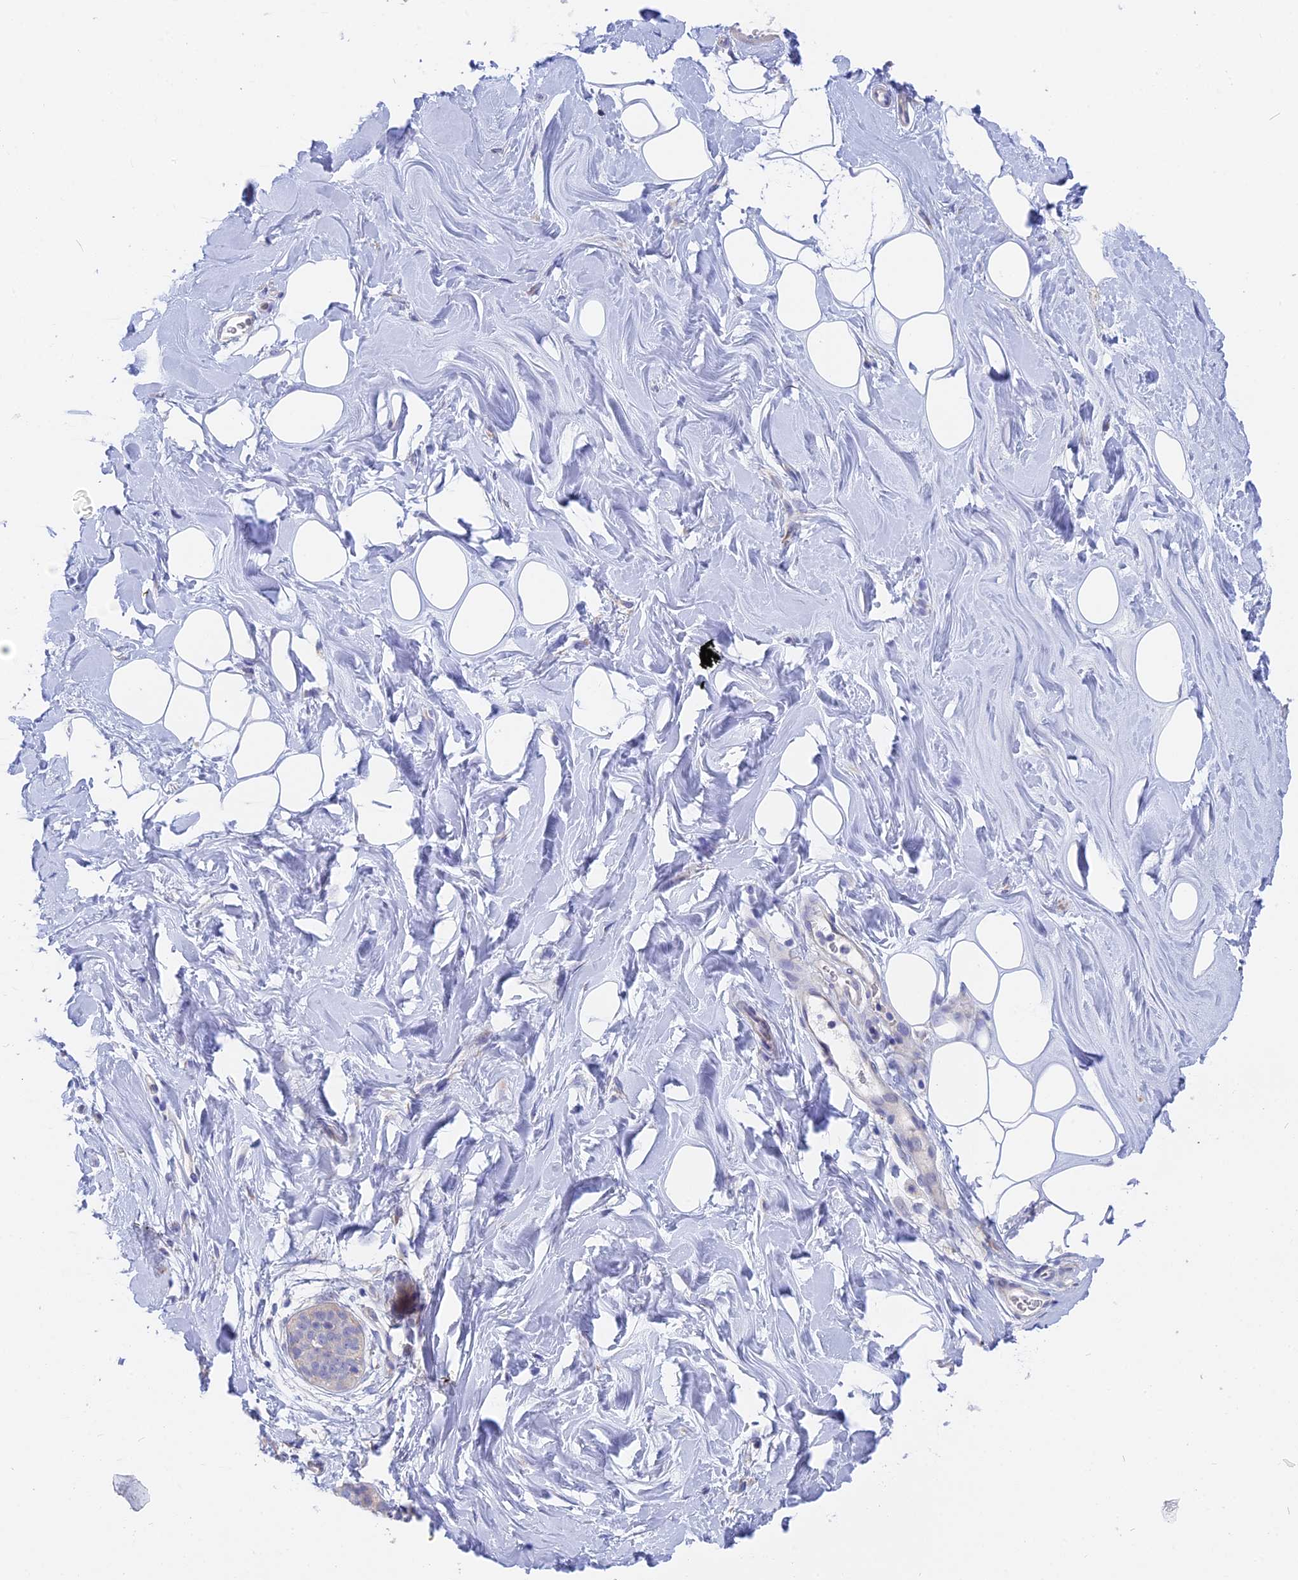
{"staining": {"intensity": "negative", "quantity": "none", "location": "none"}, "tissue": "adipose tissue", "cell_type": "Adipocytes", "image_type": "normal", "snomed": [{"axis": "morphology", "description": "Normal tissue, NOS"}, {"axis": "topography", "description": "Breast"}], "caption": "A high-resolution histopathology image shows IHC staining of unremarkable adipose tissue, which exhibits no significant positivity in adipocytes.", "gene": "GLB1L", "patient": {"sex": "female", "age": 26}}